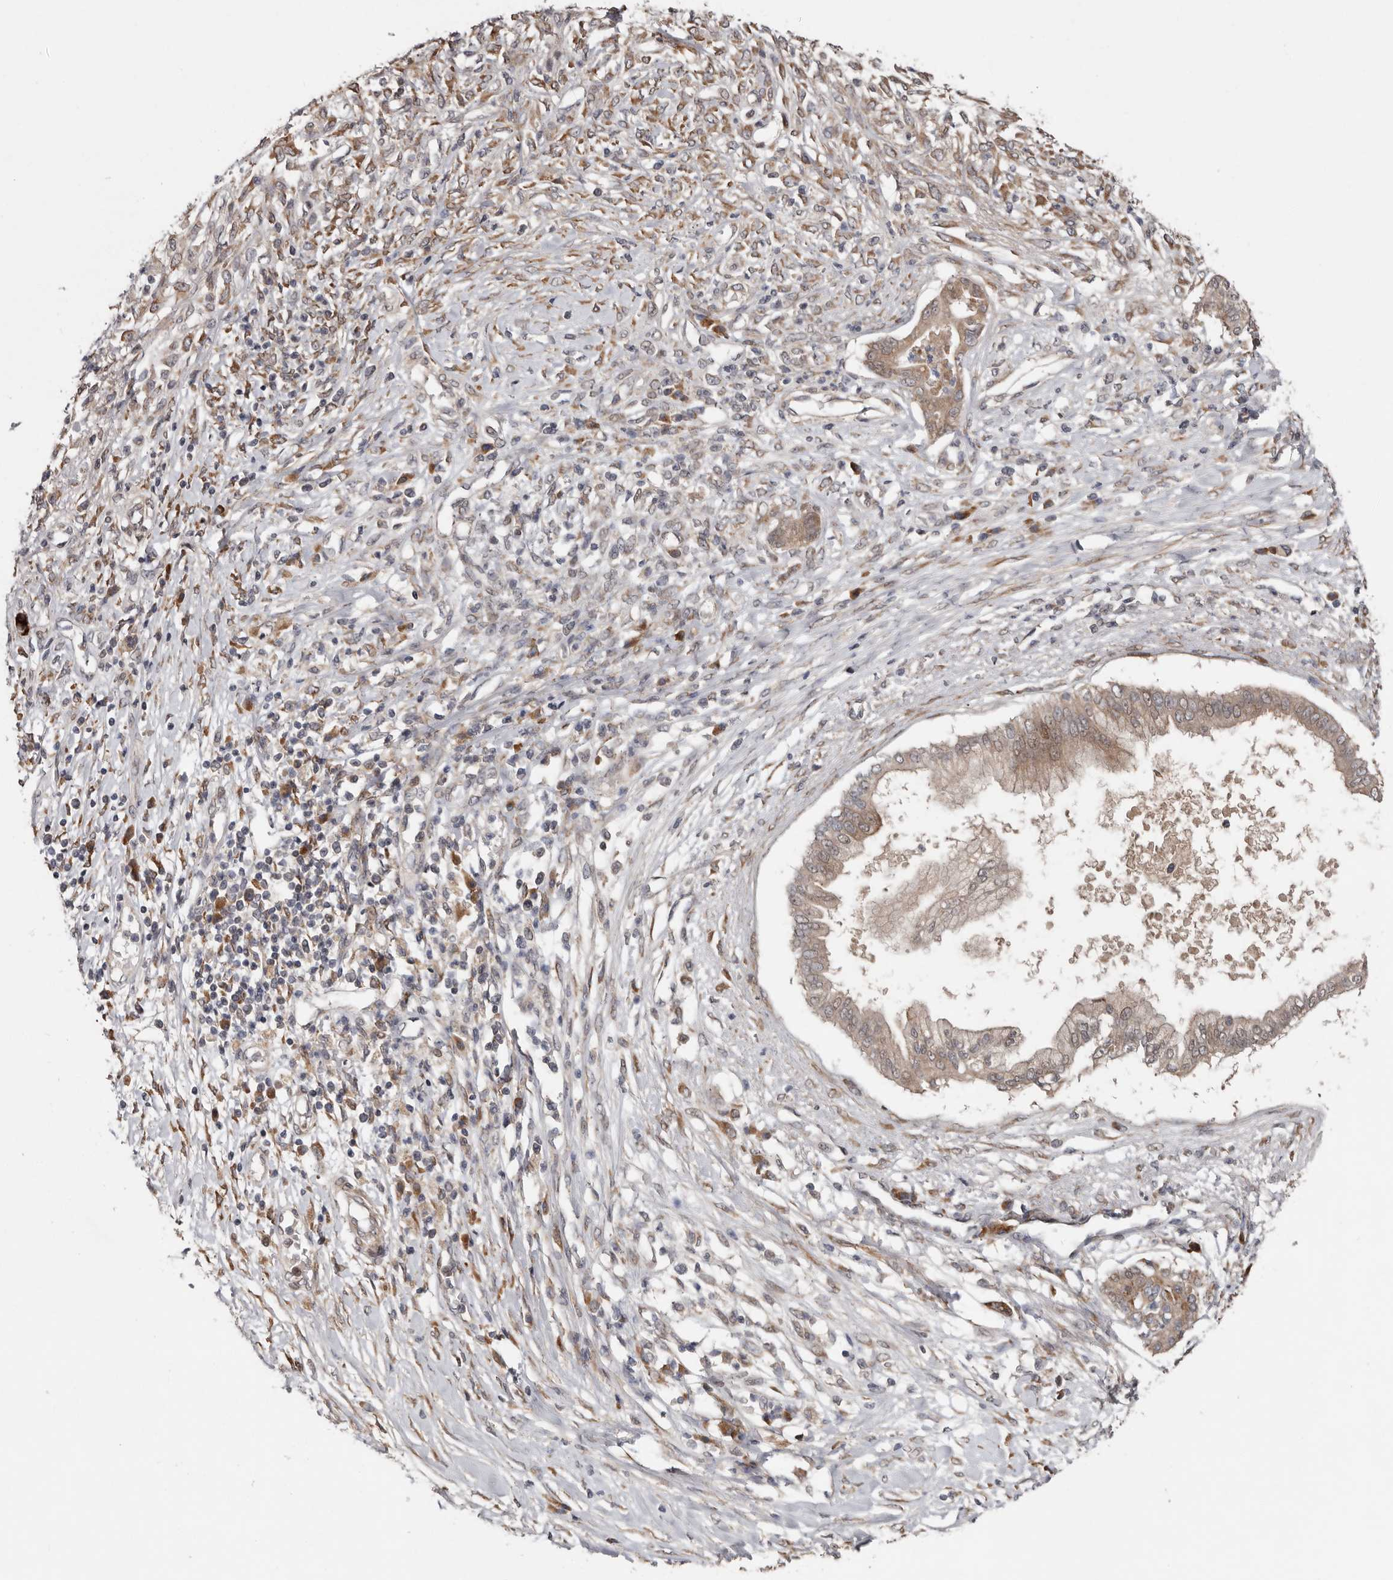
{"staining": {"intensity": "weak", "quantity": ">75%", "location": "cytoplasmic/membranous"}, "tissue": "pancreatic cancer", "cell_type": "Tumor cells", "image_type": "cancer", "snomed": [{"axis": "morphology", "description": "Adenocarcinoma, NOS"}, {"axis": "topography", "description": "Pancreas"}], "caption": "Immunohistochemical staining of pancreatic cancer (adenocarcinoma) exhibits low levels of weak cytoplasmic/membranous staining in approximately >75% of tumor cells.", "gene": "CHML", "patient": {"sex": "female", "age": 56}}